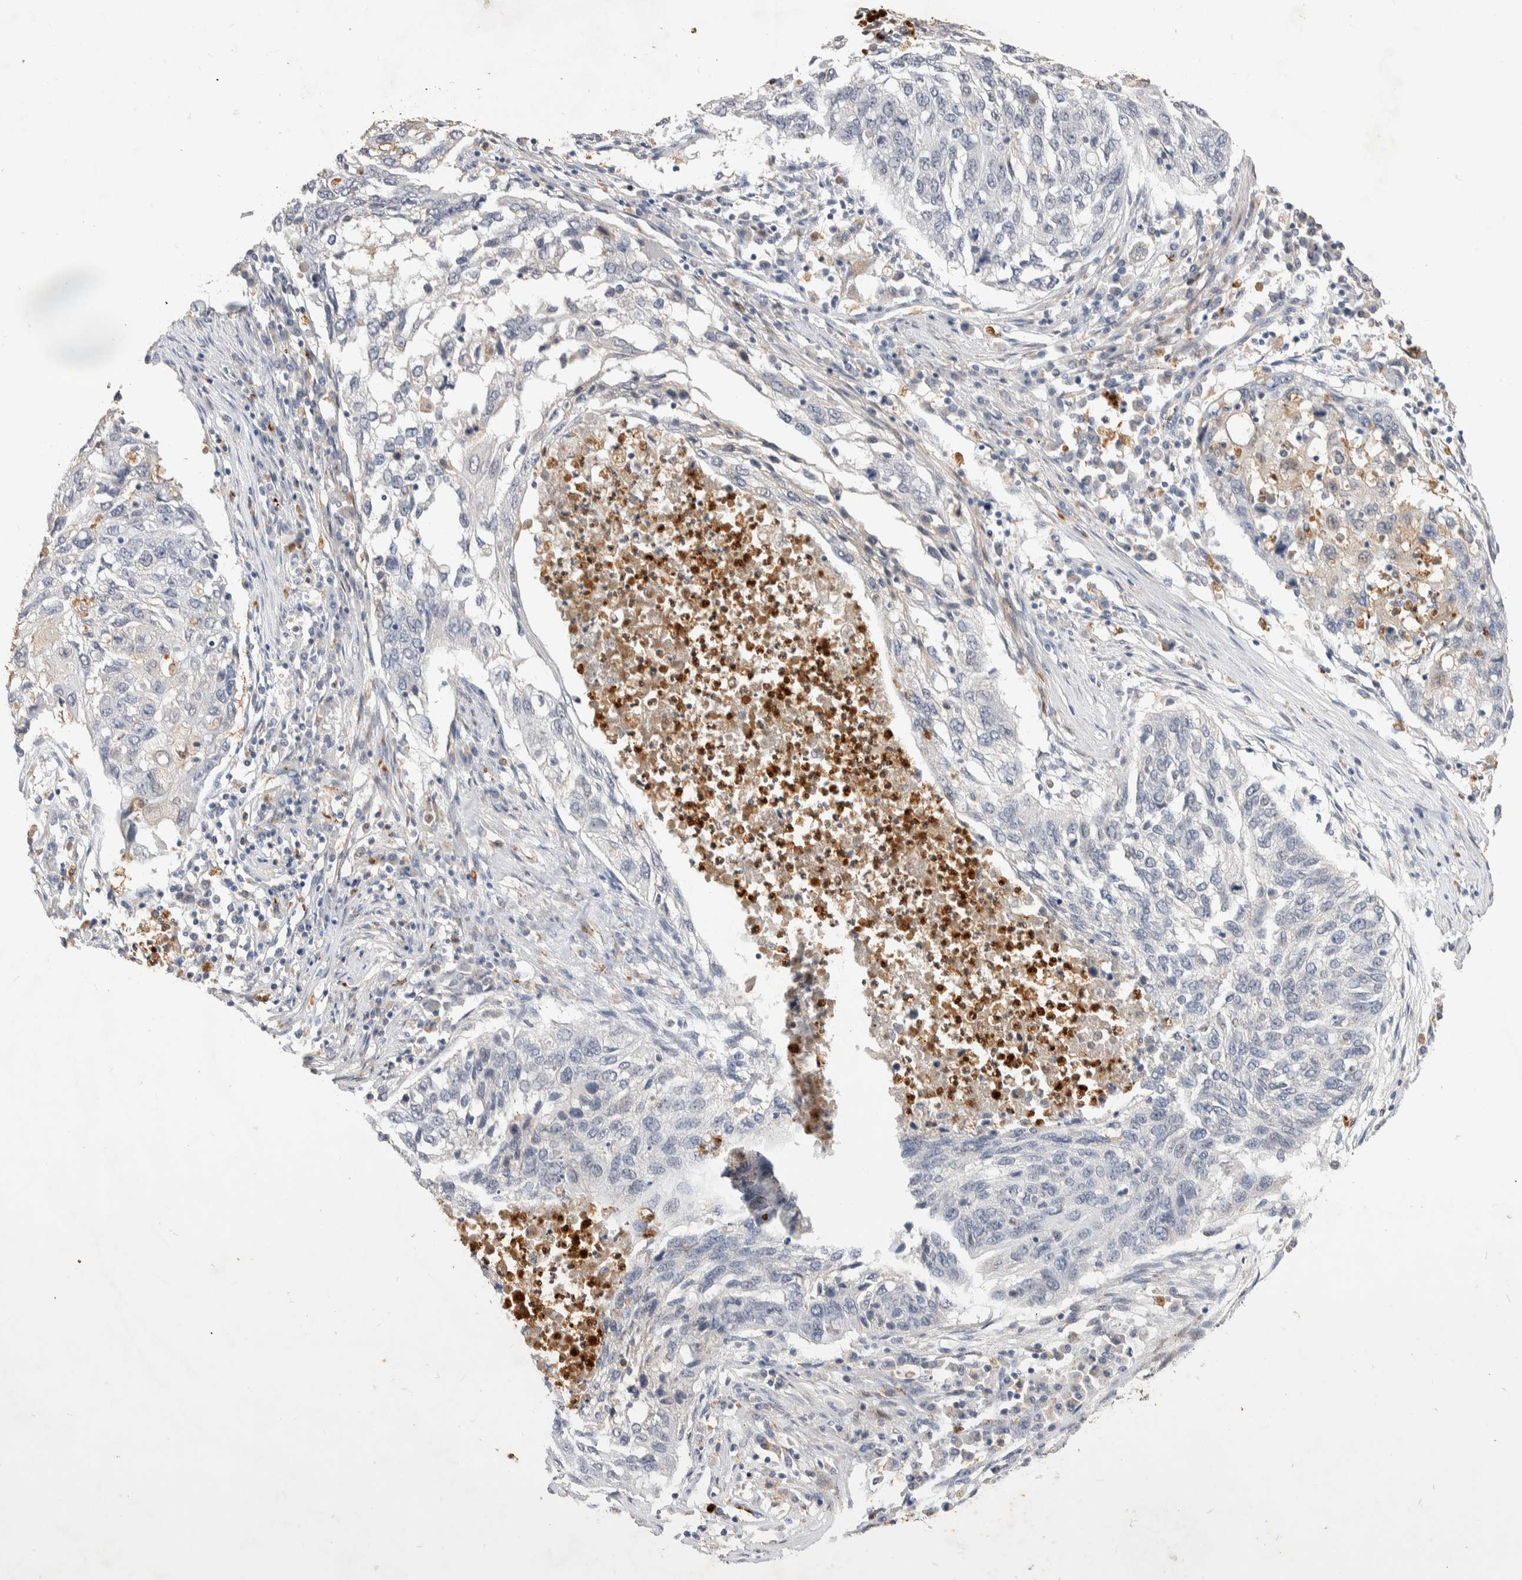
{"staining": {"intensity": "negative", "quantity": "none", "location": "none"}, "tissue": "lung cancer", "cell_type": "Tumor cells", "image_type": "cancer", "snomed": [{"axis": "morphology", "description": "Squamous cell carcinoma, NOS"}, {"axis": "topography", "description": "Lung"}], "caption": "Lung cancer (squamous cell carcinoma) stained for a protein using immunohistochemistry (IHC) demonstrates no staining tumor cells.", "gene": "NSMAF", "patient": {"sex": "female", "age": 63}}